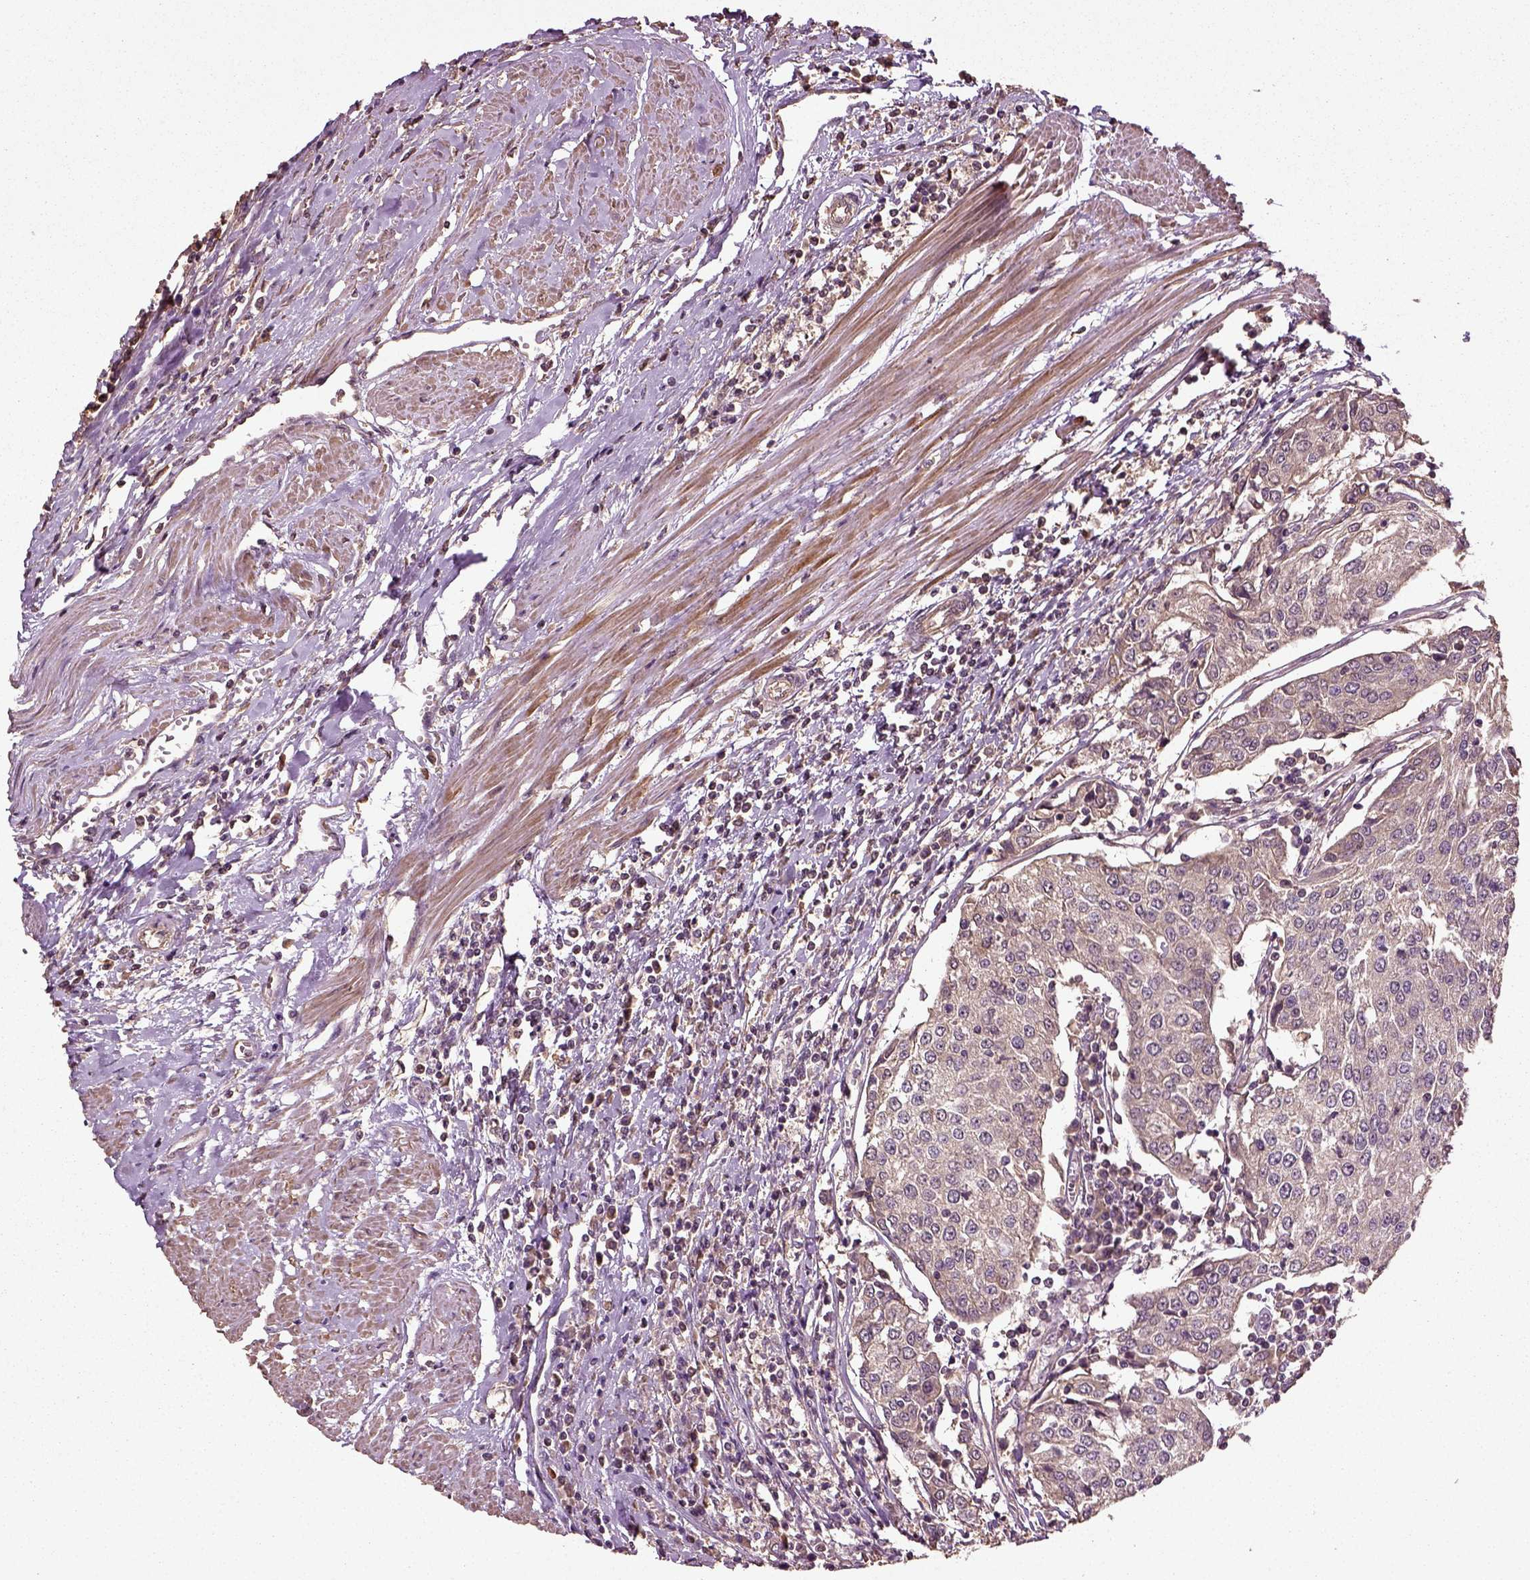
{"staining": {"intensity": "weak", "quantity": "<25%", "location": "cytoplasmic/membranous"}, "tissue": "urothelial cancer", "cell_type": "Tumor cells", "image_type": "cancer", "snomed": [{"axis": "morphology", "description": "Urothelial carcinoma, High grade"}, {"axis": "topography", "description": "Urinary bladder"}], "caption": "A histopathology image of human urothelial cancer is negative for staining in tumor cells.", "gene": "ERV3-1", "patient": {"sex": "female", "age": 85}}